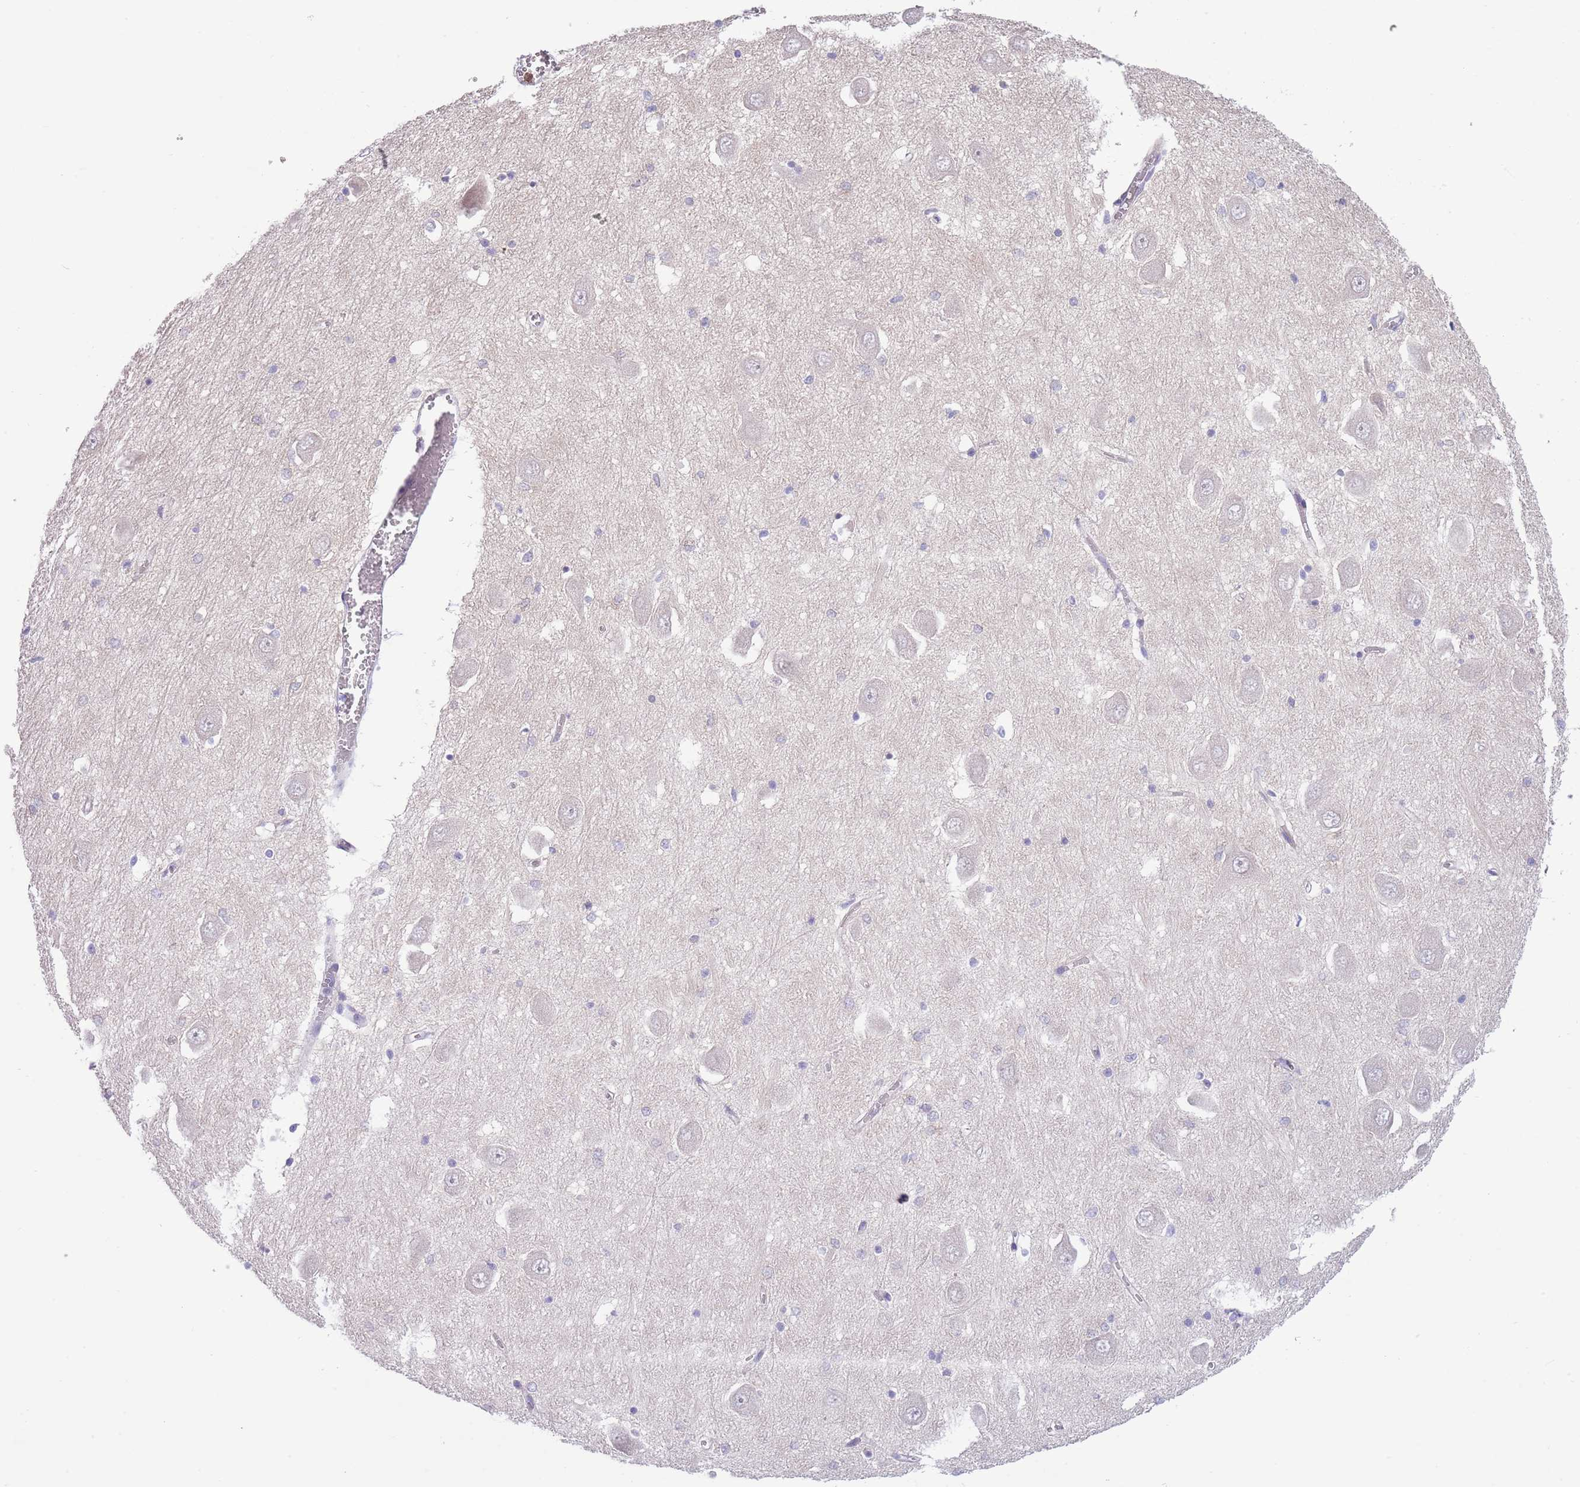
{"staining": {"intensity": "negative", "quantity": "none", "location": "none"}, "tissue": "hippocampus", "cell_type": "Glial cells", "image_type": "normal", "snomed": [{"axis": "morphology", "description": "Normal tissue, NOS"}, {"axis": "topography", "description": "Hippocampus"}], "caption": "An immunohistochemistry micrograph of benign hippocampus is shown. There is no staining in glial cells of hippocampus. (Stains: DAB IHC with hematoxylin counter stain, Microscopy: brightfield microscopy at high magnification).", "gene": "ZFP2", "patient": {"sex": "male", "age": 70}}